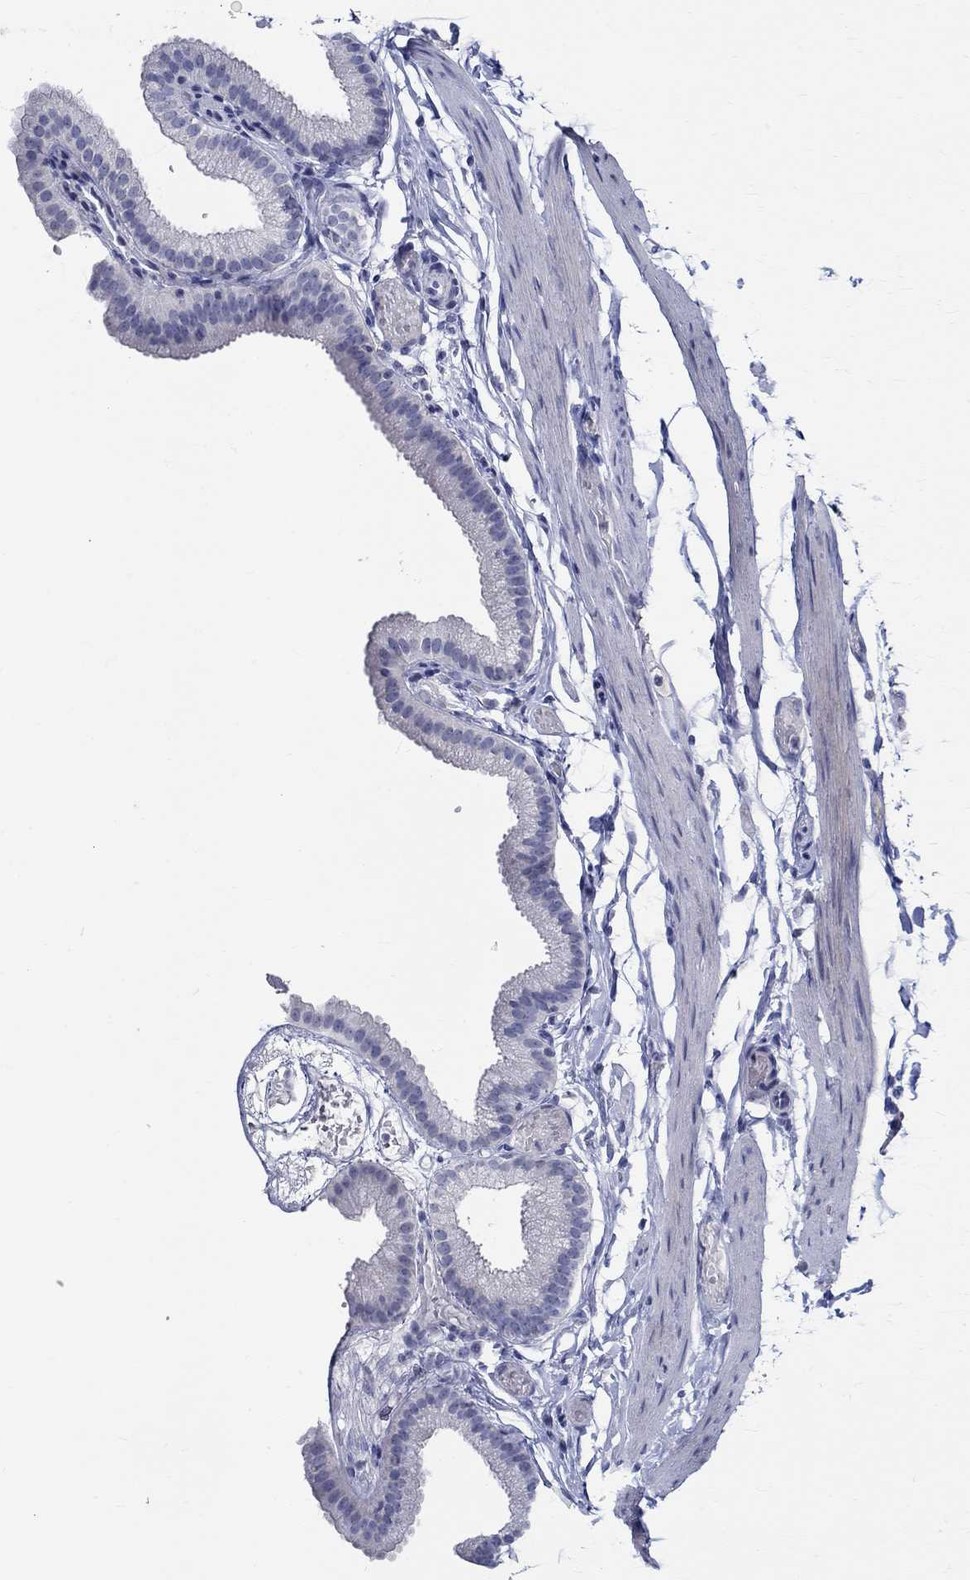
{"staining": {"intensity": "negative", "quantity": "none", "location": "none"}, "tissue": "gallbladder", "cell_type": "Glandular cells", "image_type": "normal", "snomed": [{"axis": "morphology", "description": "Normal tissue, NOS"}, {"axis": "topography", "description": "Gallbladder"}], "caption": "DAB immunohistochemical staining of normal gallbladder reveals no significant staining in glandular cells. (Stains: DAB (3,3'-diaminobenzidine) immunohistochemistry with hematoxylin counter stain, Microscopy: brightfield microscopy at high magnification).", "gene": "CETN1", "patient": {"sex": "female", "age": 45}}